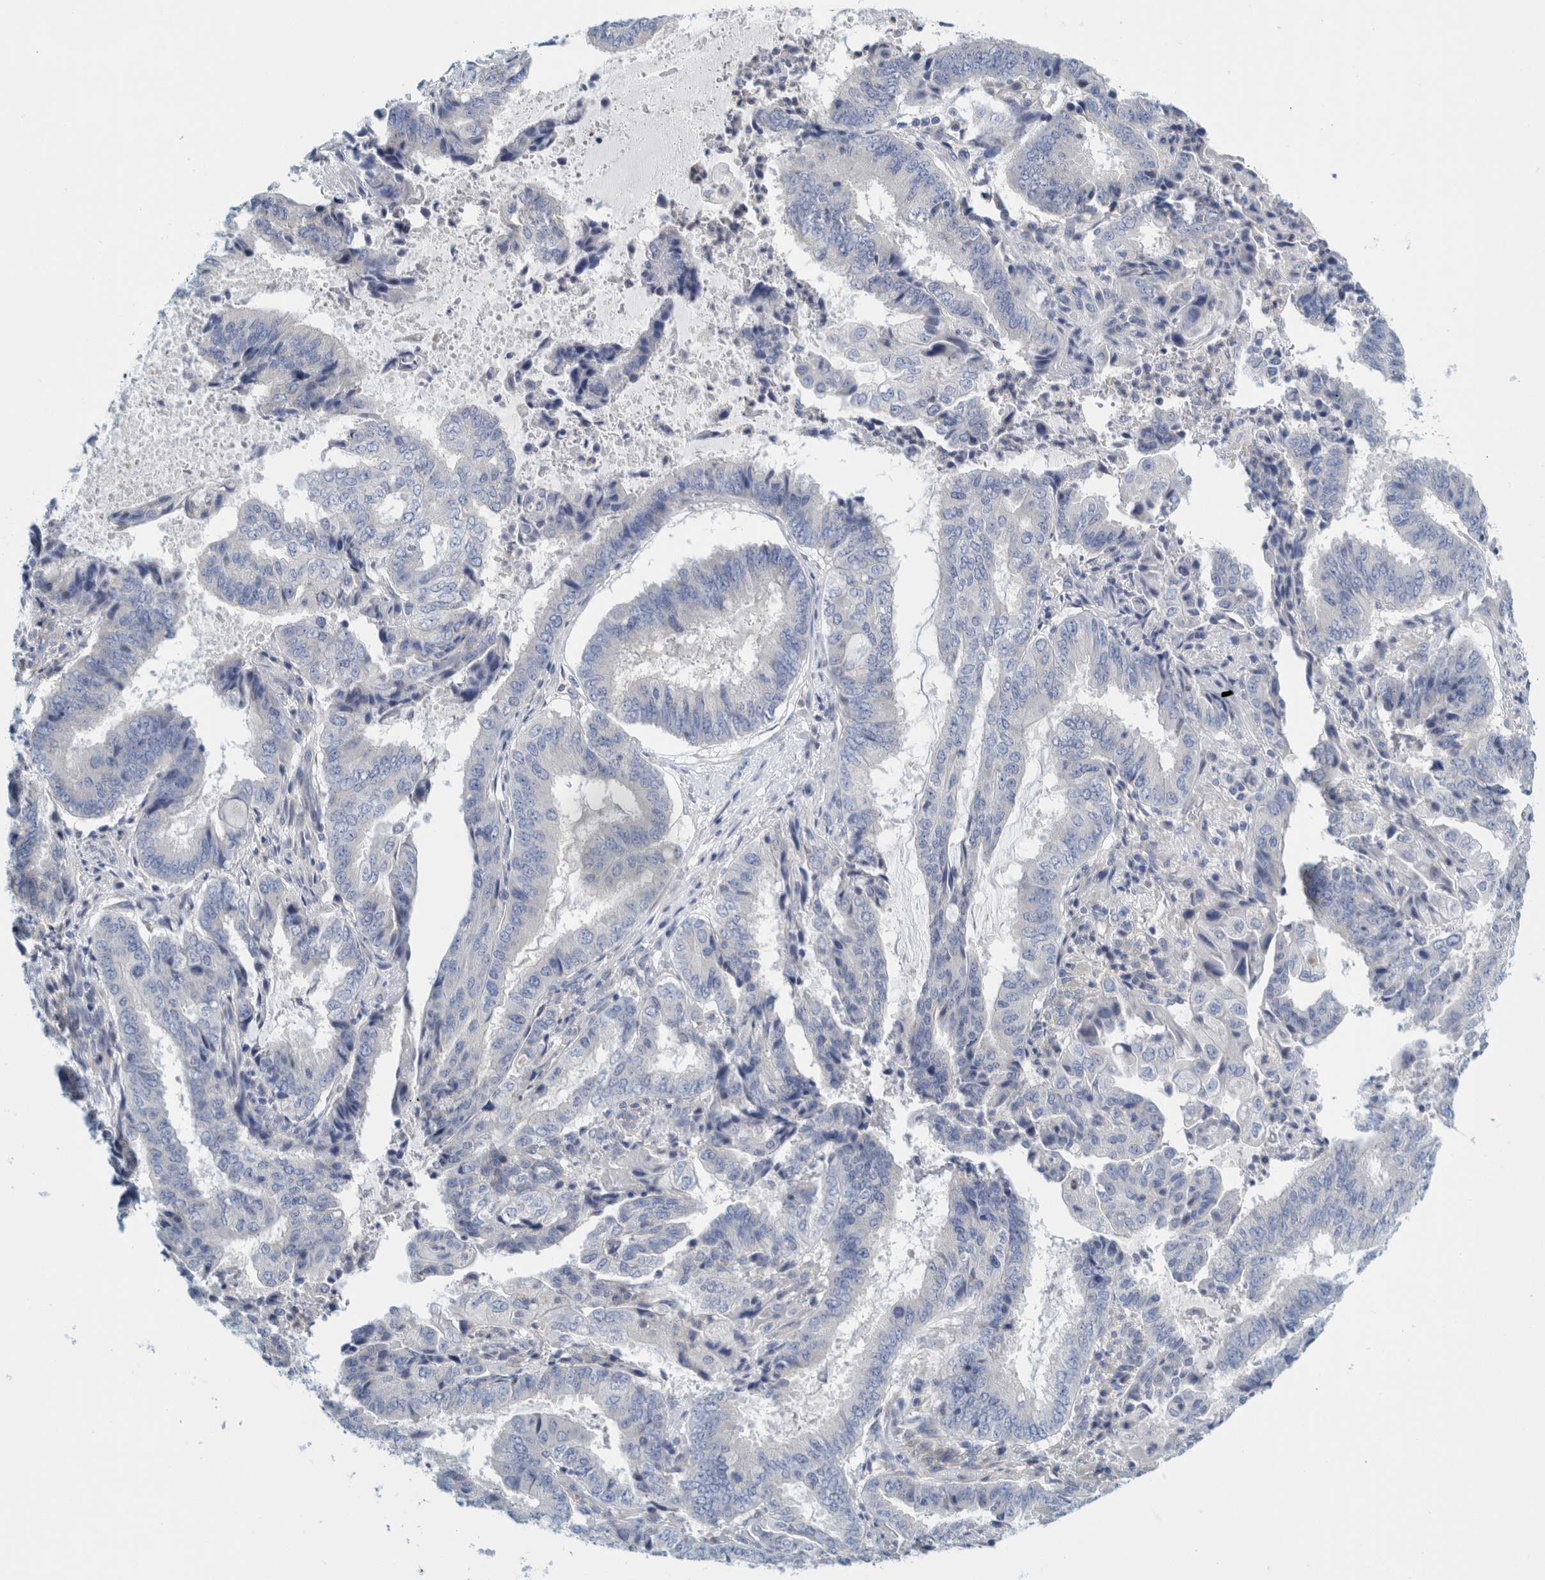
{"staining": {"intensity": "negative", "quantity": "none", "location": "none"}, "tissue": "endometrial cancer", "cell_type": "Tumor cells", "image_type": "cancer", "snomed": [{"axis": "morphology", "description": "Adenocarcinoma, NOS"}, {"axis": "topography", "description": "Endometrium"}], "caption": "Immunohistochemistry photomicrograph of endometrial adenocarcinoma stained for a protein (brown), which reveals no expression in tumor cells. (DAB (3,3'-diaminobenzidine) IHC visualized using brightfield microscopy, high magnification).", "gene": "ZNF324B", "patient": {"sex": "female", "age": 51}}